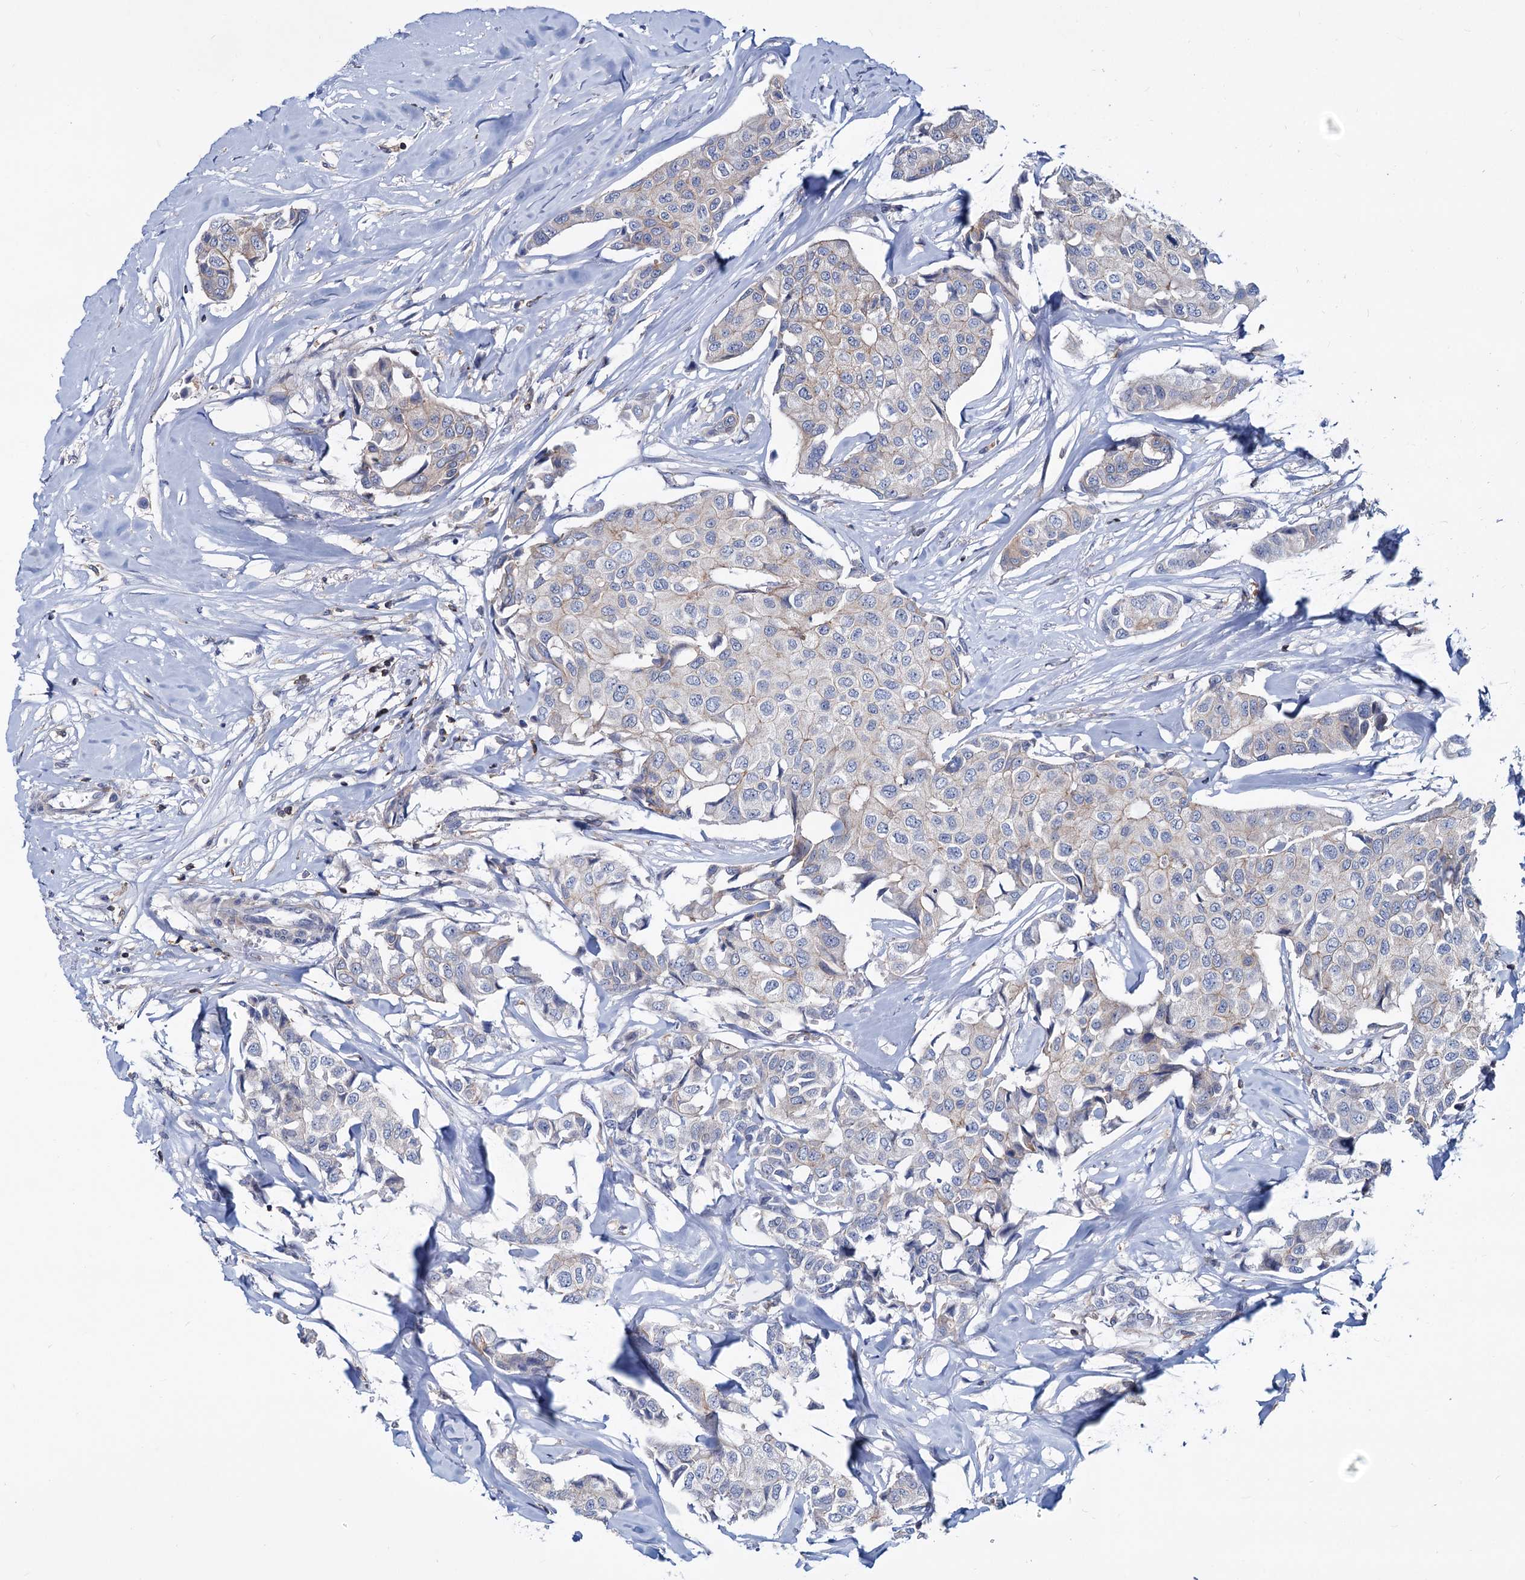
{"staining": {"intensity": "weak", "quantity": "<25%", "location": "cytoplasmic/membranous"}, "tissue": "breast cancer", "cell_type": "Tumor cells", "image_type": "cancer", "snomed": [{"axis": "morphology", "description": "Duct carcinoma"}, {"axis": "topography", "description": "Breast"}], "caption": "This micrograph is of breast invasive ductal carcinoma stained with immunohistochemistry to label a protein in brown with the nuclei are counter-stained blue. There is no expression in tumor cells.", "gene": "LRCH4", "patient": {"sex": "female", "age": 80}}